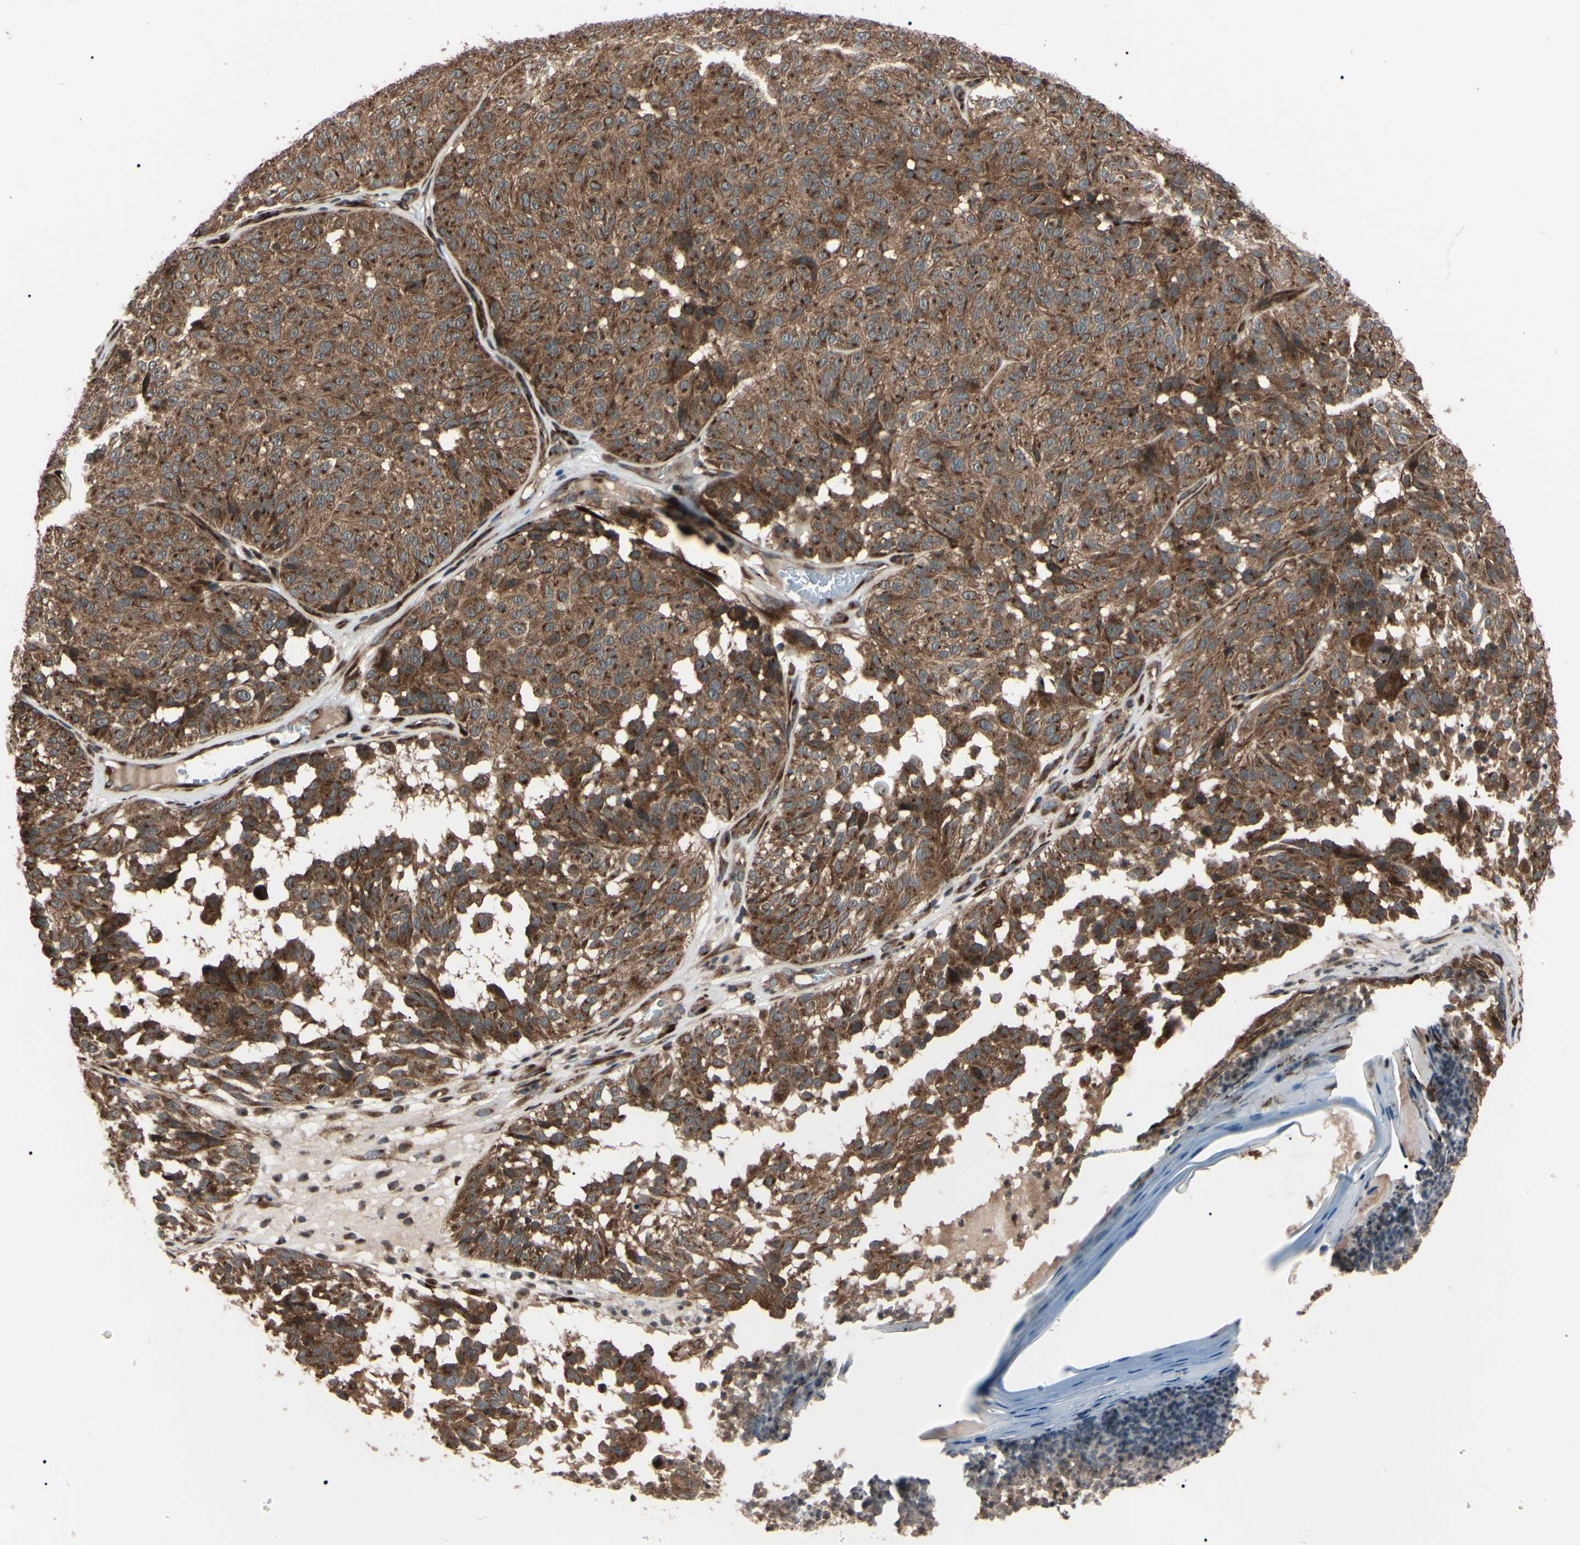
{"staining": {"intensity": "strong", "quantity": ">75%", "location": "cytoplasmic/membranous"}, "tissue": "melanoma", "cell_type": "Tumor cells", "image_type": "cancer", "snomed": [{"axis": "morphology", "description": "Malignant melanoma, NOS"}, {"axis": "topography", "description": "Skin"}], "caption": "The micrograph shows staining of malignant melanoma, revealing strong cytoplasmic/membranous protein expression (brown color) within tumor cells.", "gene": "GUCY1B1", "patient": {"sex": "female", "age": 46}}